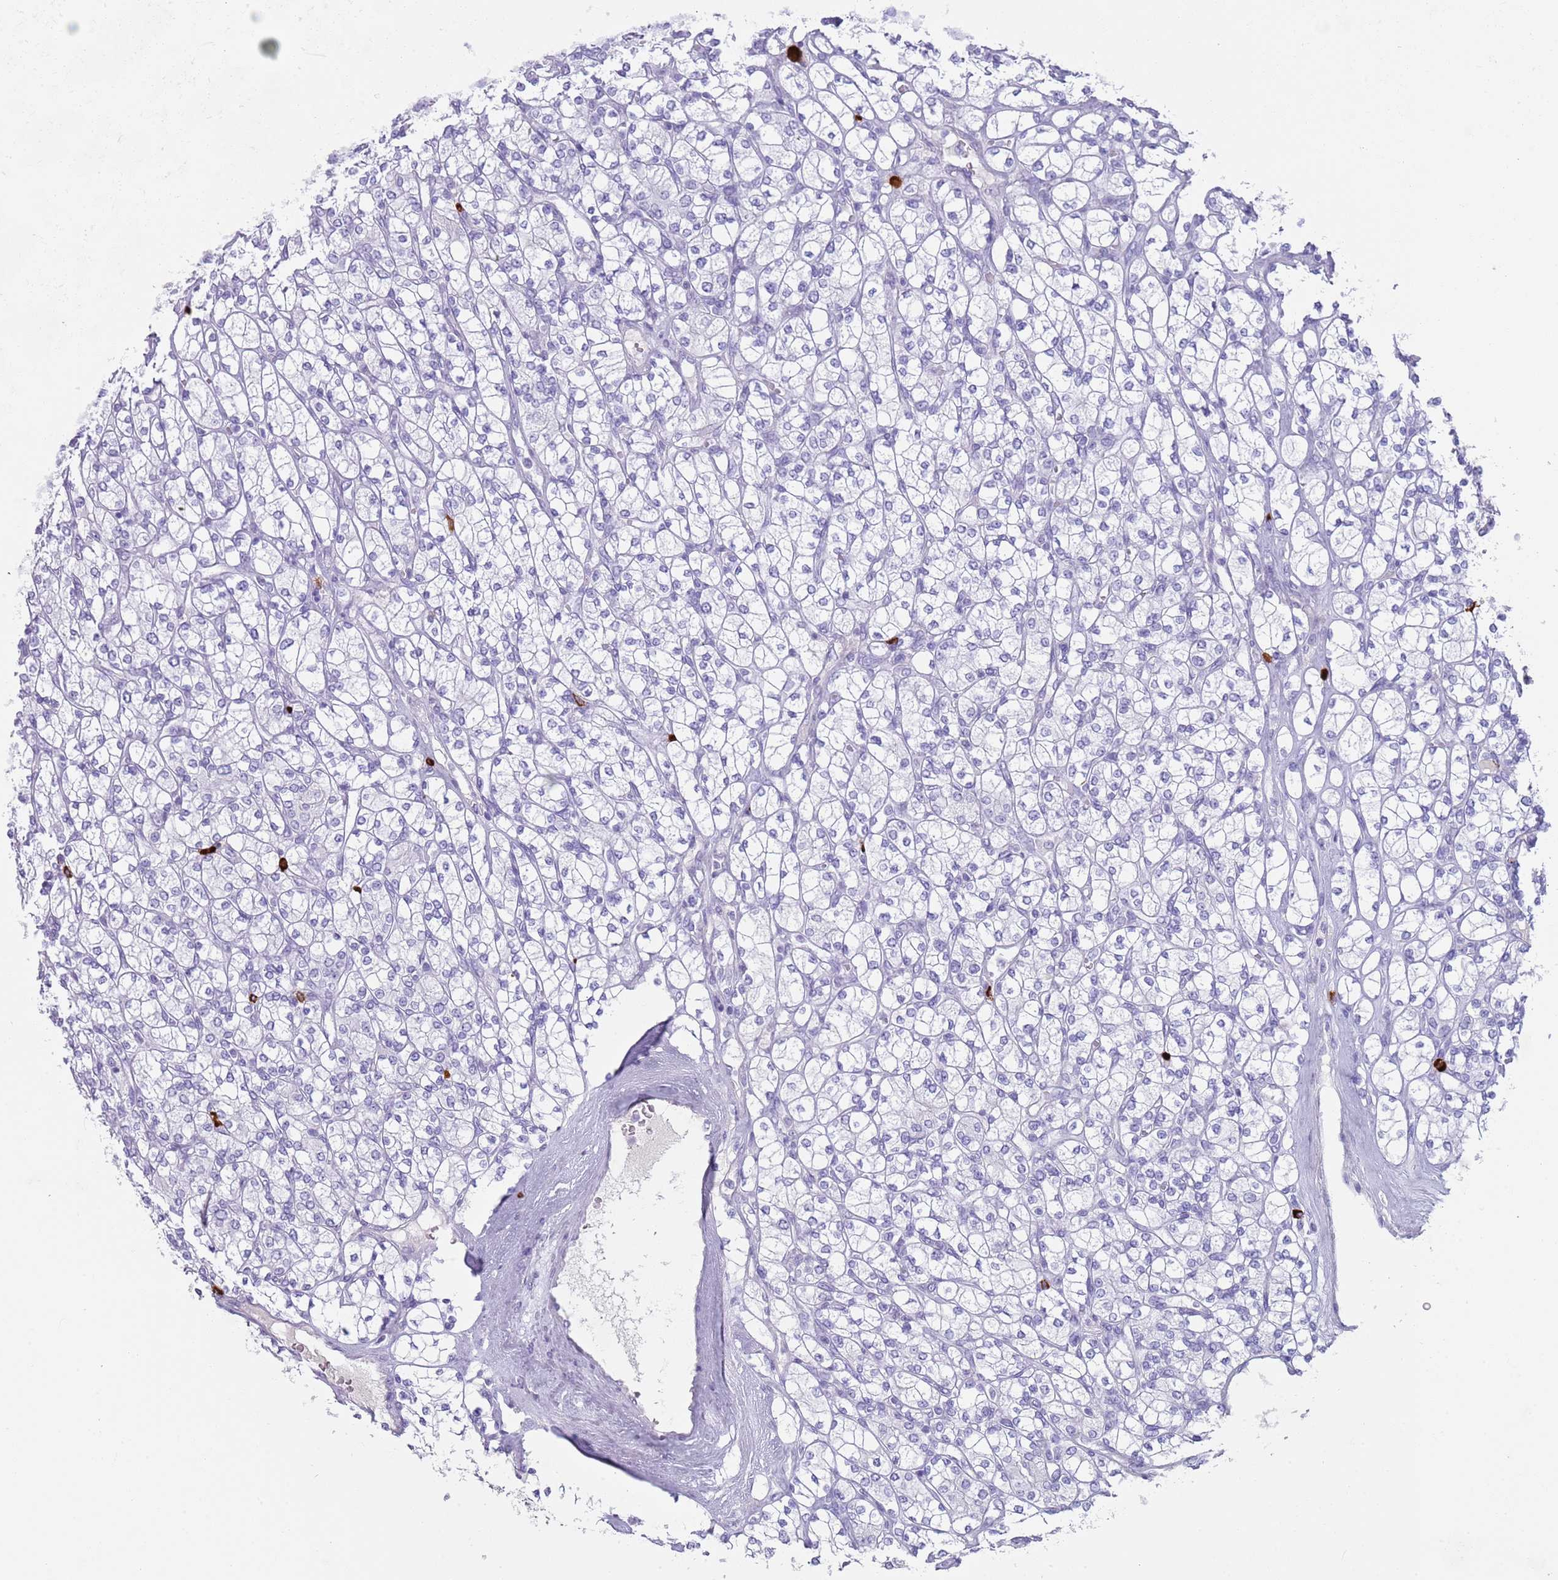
{"staining": {"intensity": "negative", "quantity": "none", "location": "none"}, "tissue": "renal cancer", "cell_type": "Tumor cells", "image_type": "cancer", "snomed": [{"axis": "morphology", "description": "Adenocarcinoma, NOS"}, {"axis": "topography", "description": "Kidney"}], "caption": "The image demonstrates no significant staining in tumor cells of adenocarcinoma (renal). (Brightfield microscopy of DAB (3,3'-diaminobenzidine) immunohistochemistry at high magnification).", "gene": "MYADML2", "patient": {"sex": "male", "age": 77}}